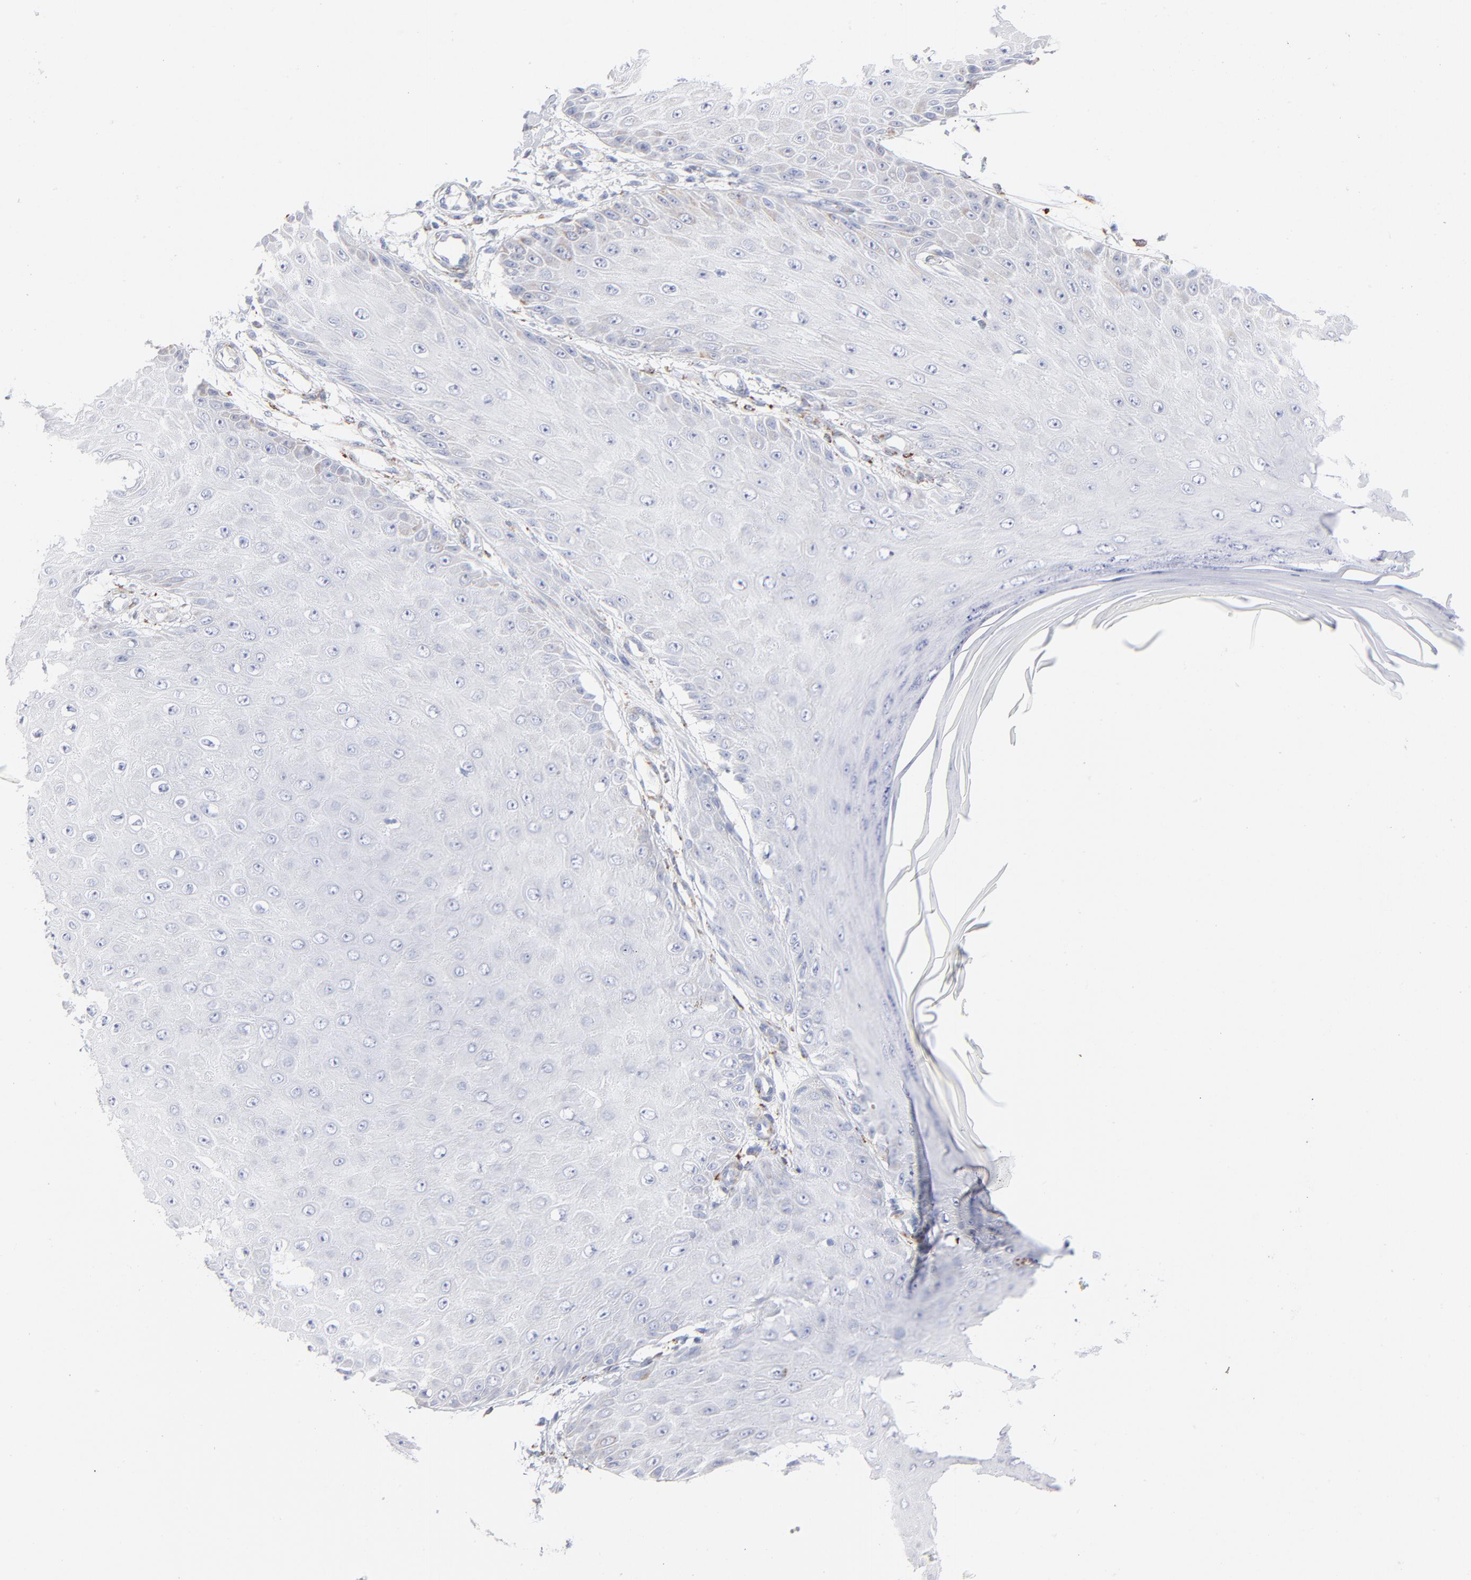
{"staining": {"intensity": "negative", "quantity": "none", "location": "none"}, "tissue": "skin cancer", "cell_type": "Tumor cells", "image_type": "cancer", "snomed": [{"axis": "morphology", "description": "Squamous cell carcinoma, NOS"}, {"axis": "topography", "description": "Skin"}], "caption": "The image exhibits no staining of tumor cells in skin cancer (squamous cell carcinoma).", "gene": "CHCHD10", "patient": {"sex": "female", "age": 40}}